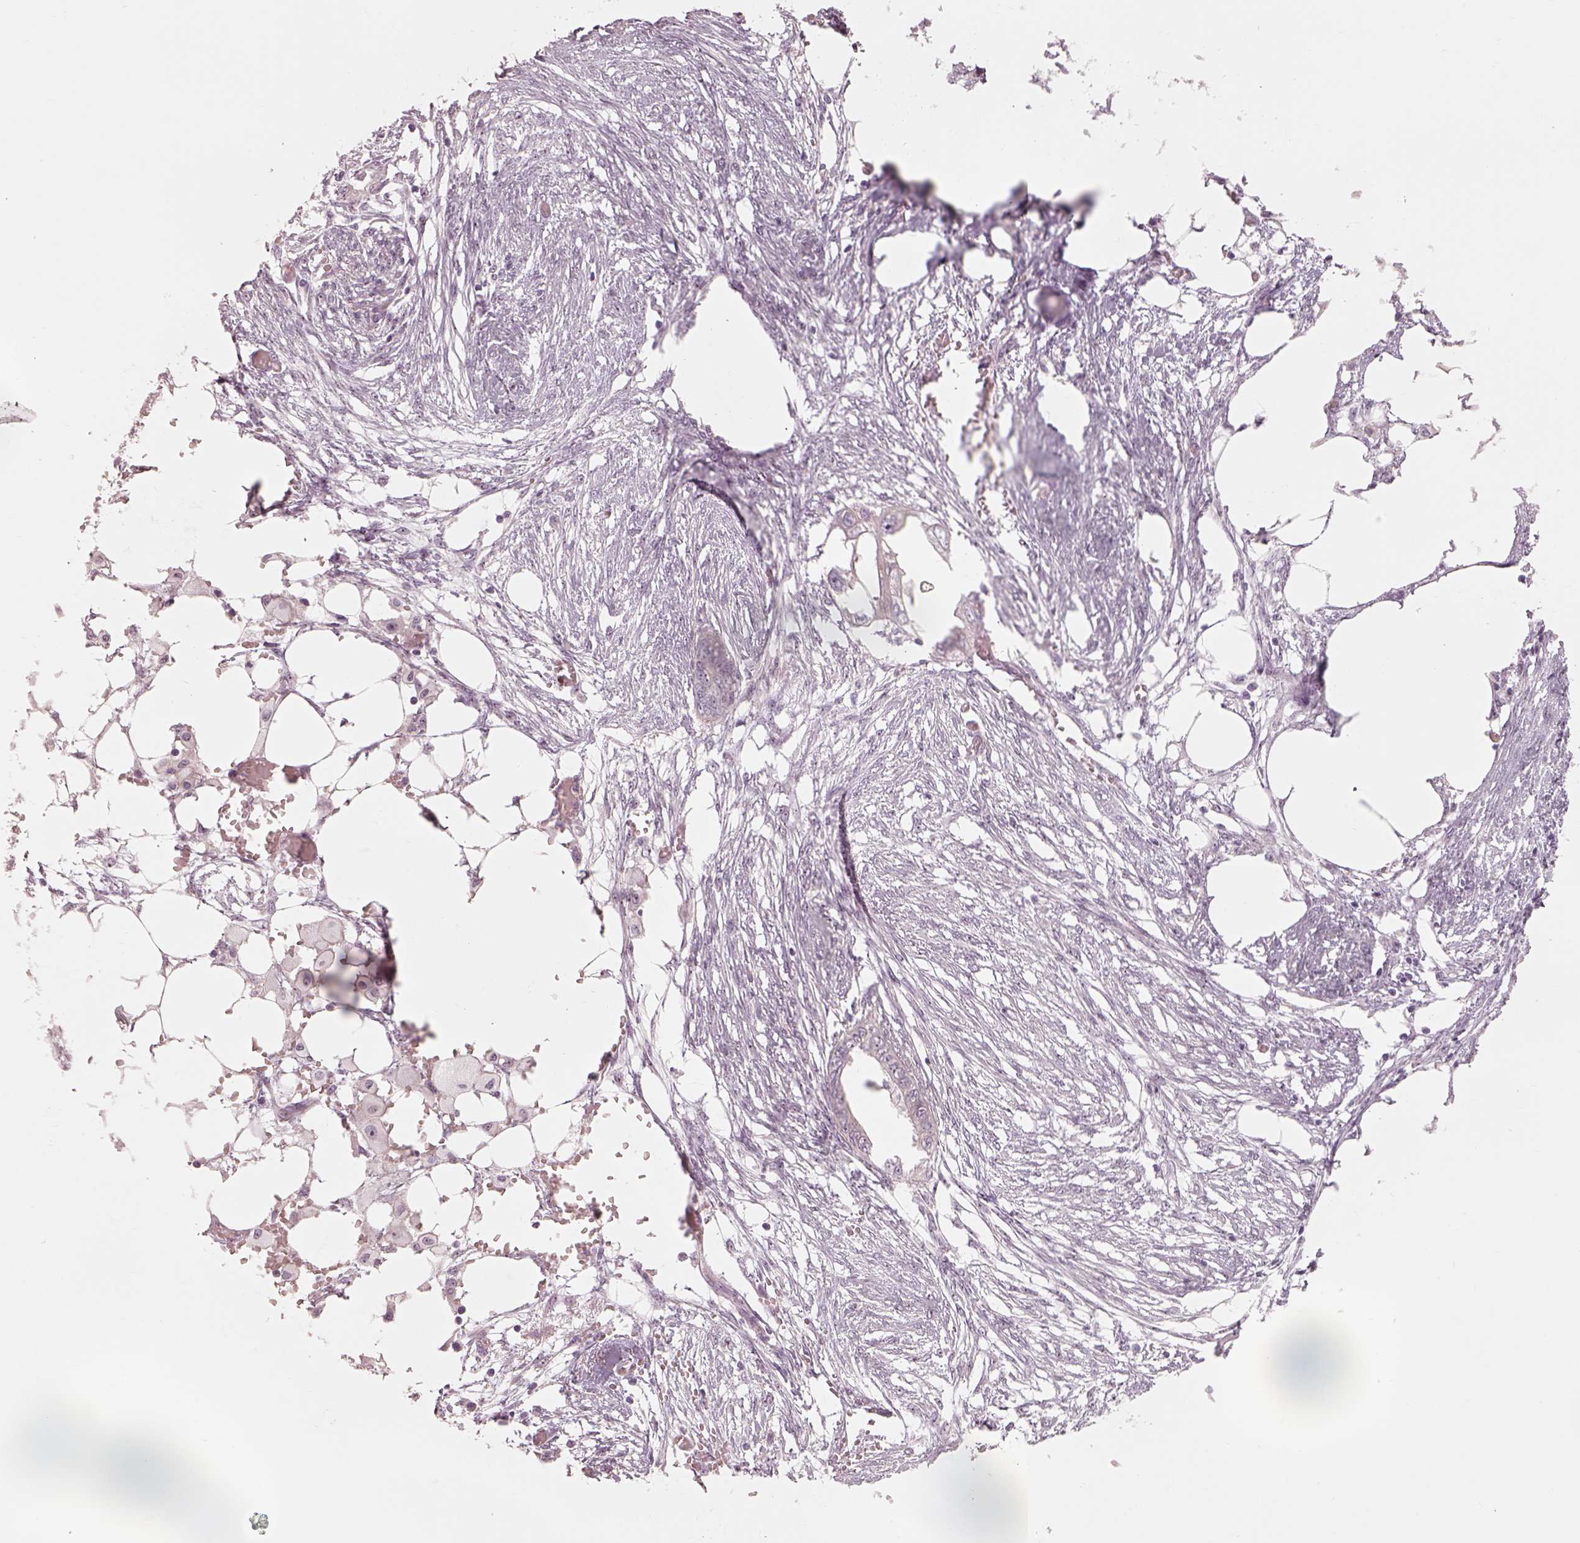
{"staining": {"intensity": "negative", "quantity": "none", "location": "none"}, "tissue": "endometrial cancer", "cell_type": "Tumor cells", "image_type": "cancer", "snomed": [{"axis": "morphology", "description": "Adenocarcinoma, NOS"}, {"axis": "morphology", "description": "Adenocarcinoma, metastatic, NOS"}, {"axis": "topography", "description": "Adipose tissue"}, {"axis": "topography", "description": "Endometrium"}], "caption": "Immunohistochemistry of human endometrial cancer exhibits no positivity in tumor cells.", "gene": "CDS1", "patient": {"sex": "female", "age": 67}}